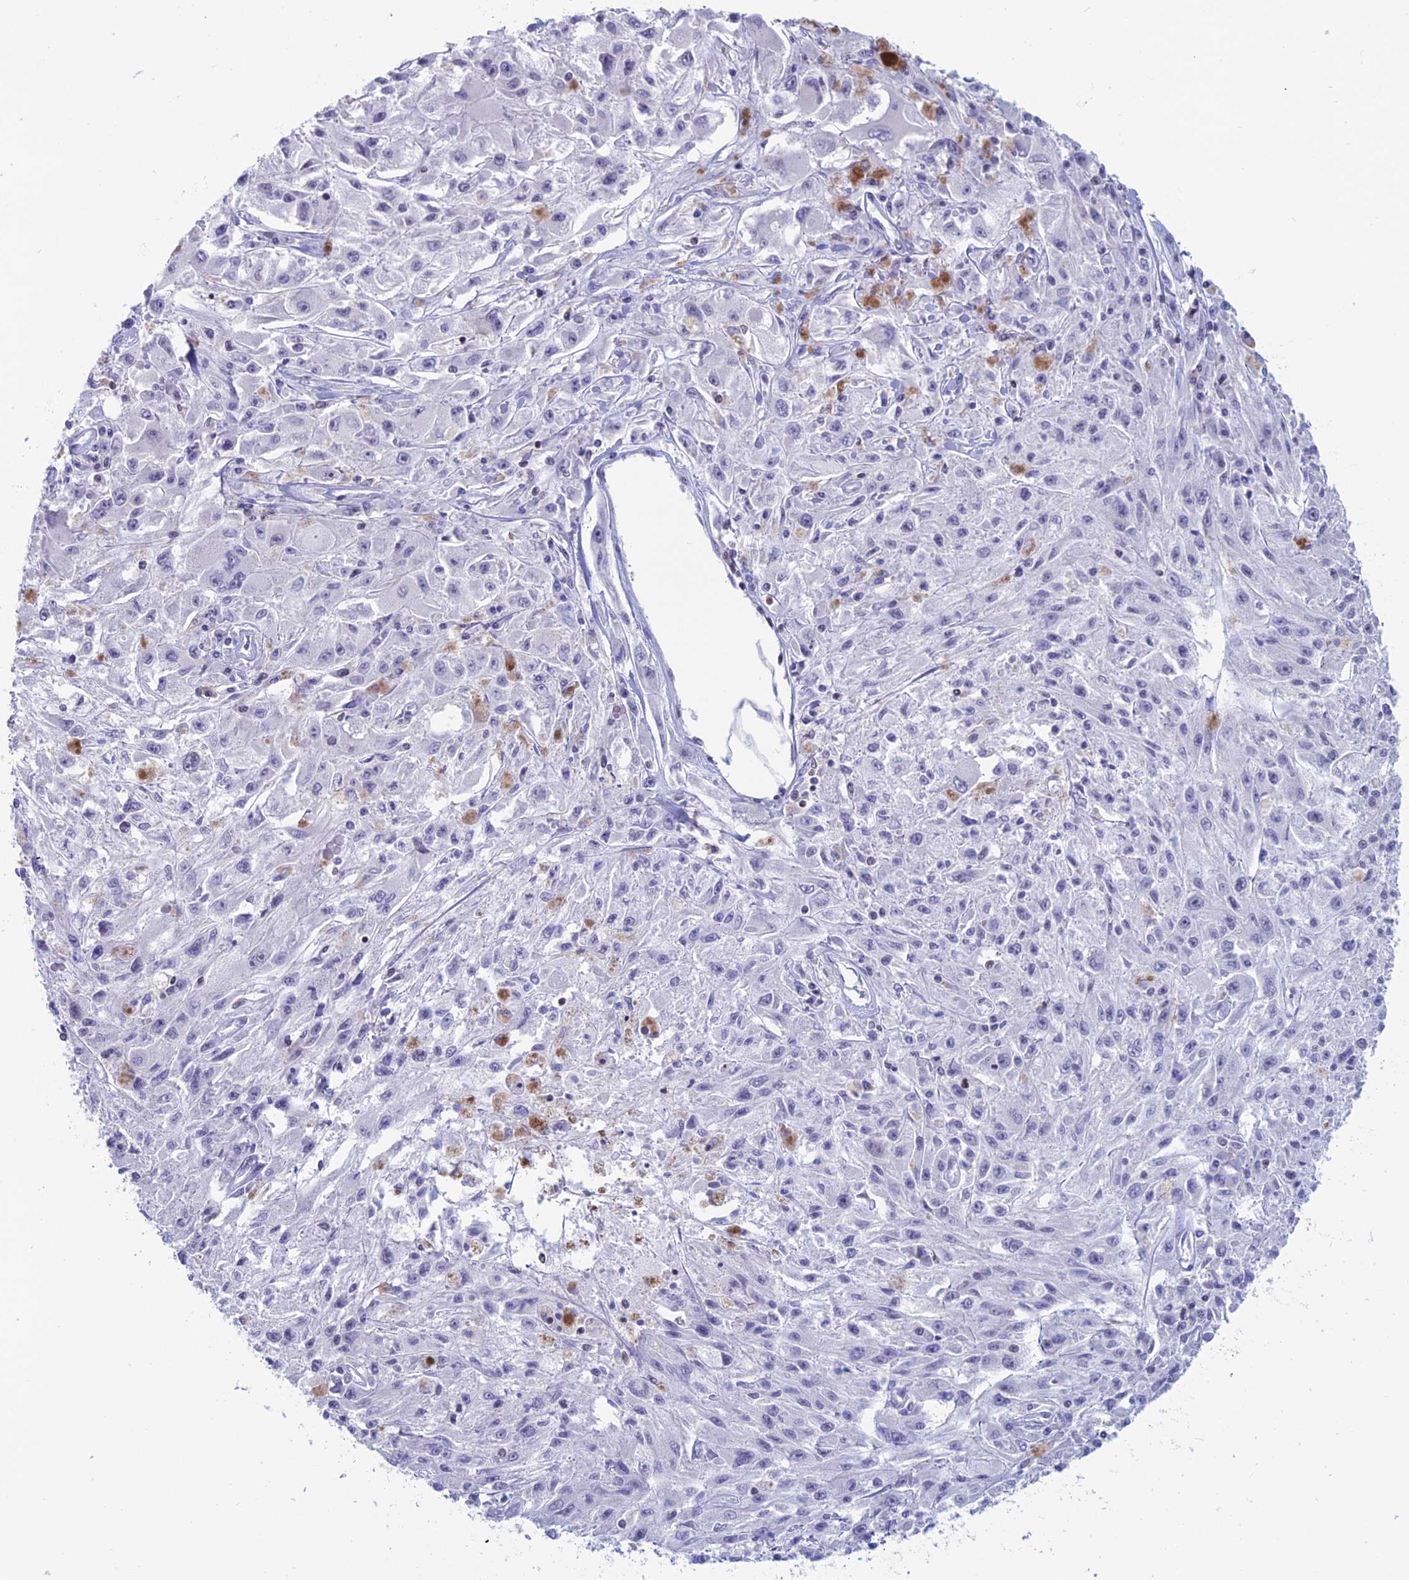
{"staining": {"intensity": "negative", "quantity": "none", "location": "none"}, "tissue": "melanoma", "cell_type": "Tumor cells", "image_type": "cancer", "snomed": [{"axis": "morphology", "description": "Malignant melanoma, Metastatic site"}, {"axis": "topography", "description": "Skin"}], "caption": "This is an immunohistochemistry (IHC) micrograph of human melanoma. There is no expression in tumor cells.", "gene": "CERS6", "patient": {"sex": "male", "age": 53}}